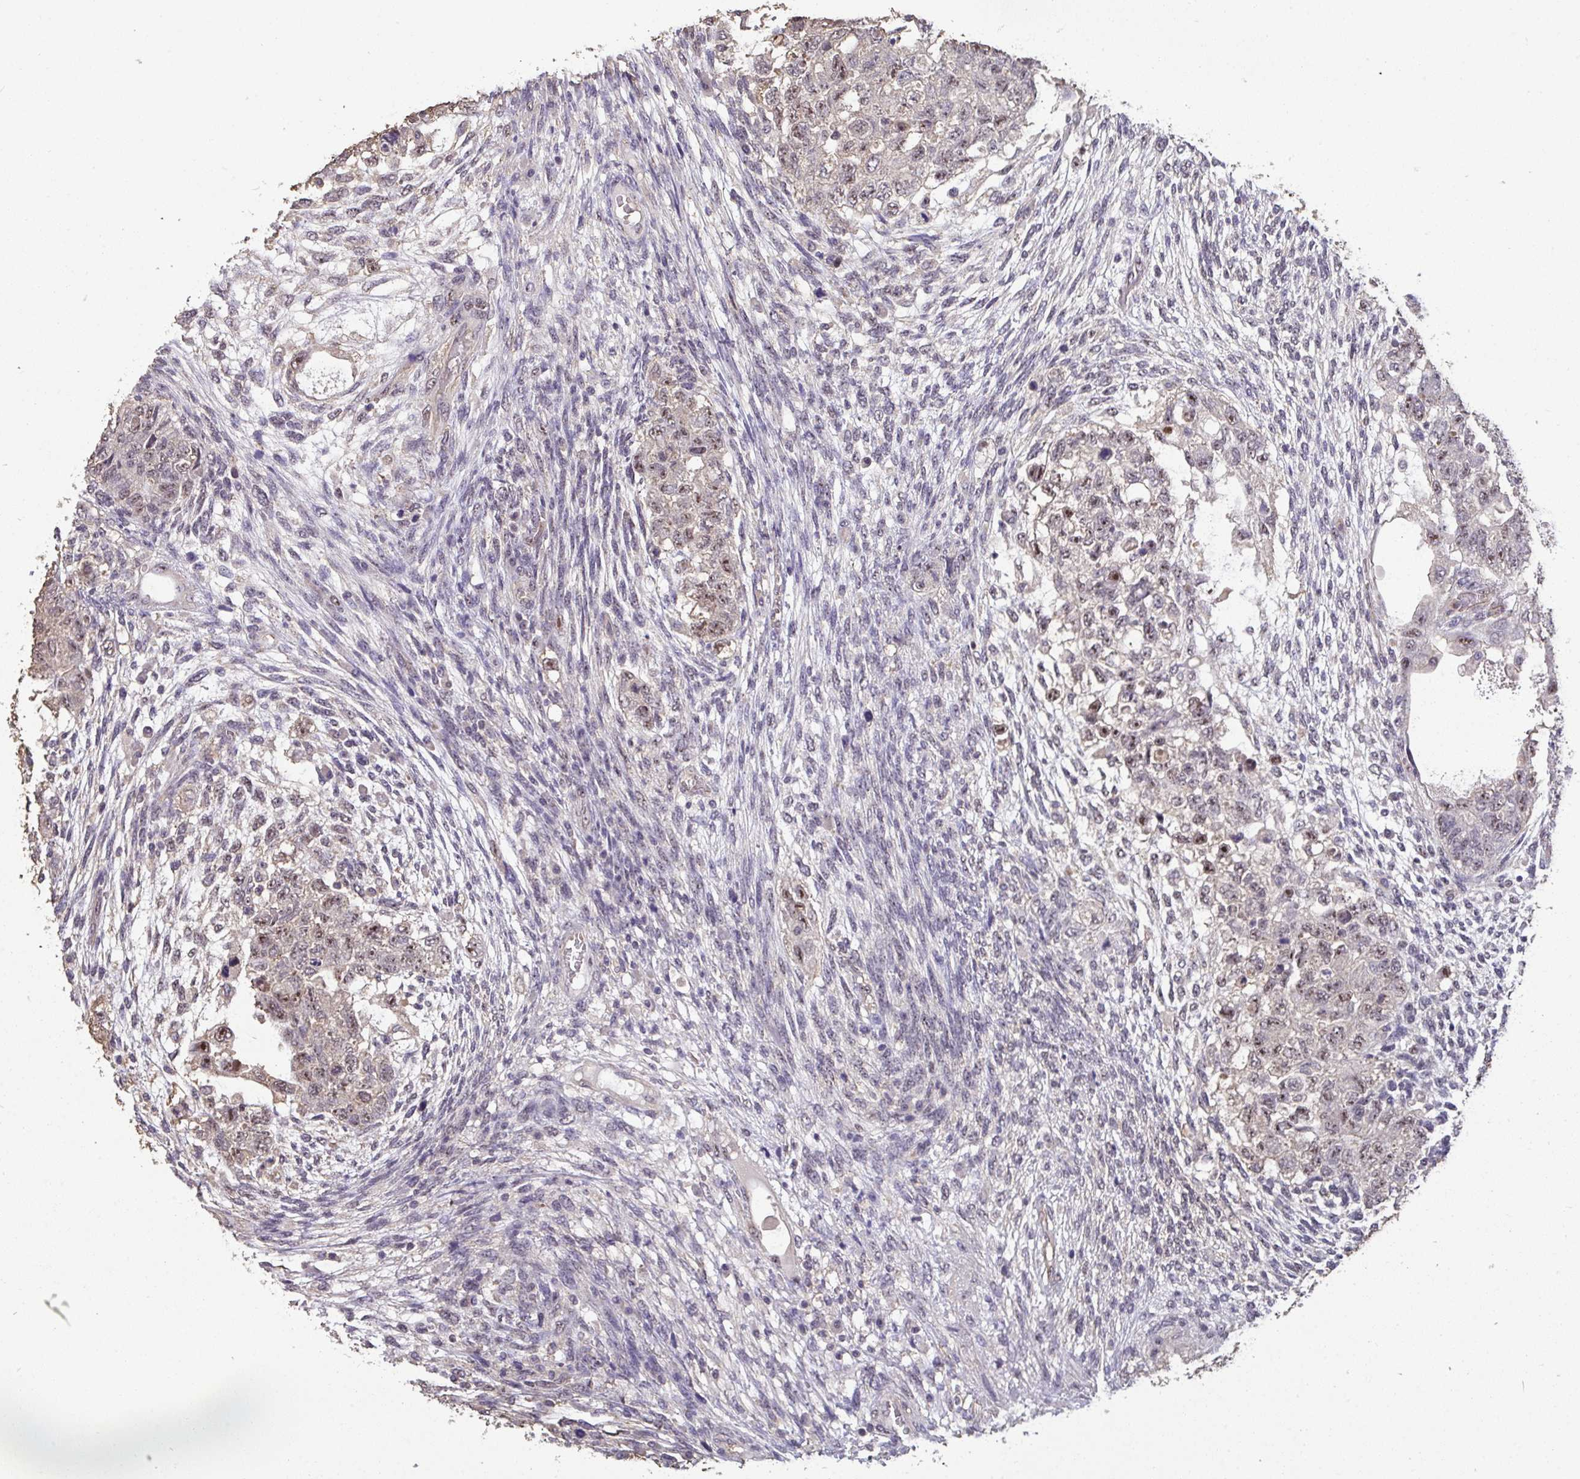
{"staining": {"intensity": "weak", "quantity": ">75%", "location": "nuclear"}, "tissue": "testis cancer", "cell_type": "Tumor cells", "image_type": "cancer", "snomed": [{"axis": "morphology", "description": "Normal tissue, NOS"}, {"axis": "morphology", "description": "Carcinoma, Embryonal, NOS"}, {"axis": "topography", "description": "Testis"}], "caption": "Tumor cells demonstrate weak nuclear positivity in approximately >75% of cells in testis cancer (embryonal carcinoma). (DAB (3,3'-diaminobenzidine) = brown stain, brightfield microscopy at high magnification).", "gene": "SENP3", "patient": {"sex": "male", "age": 36}}